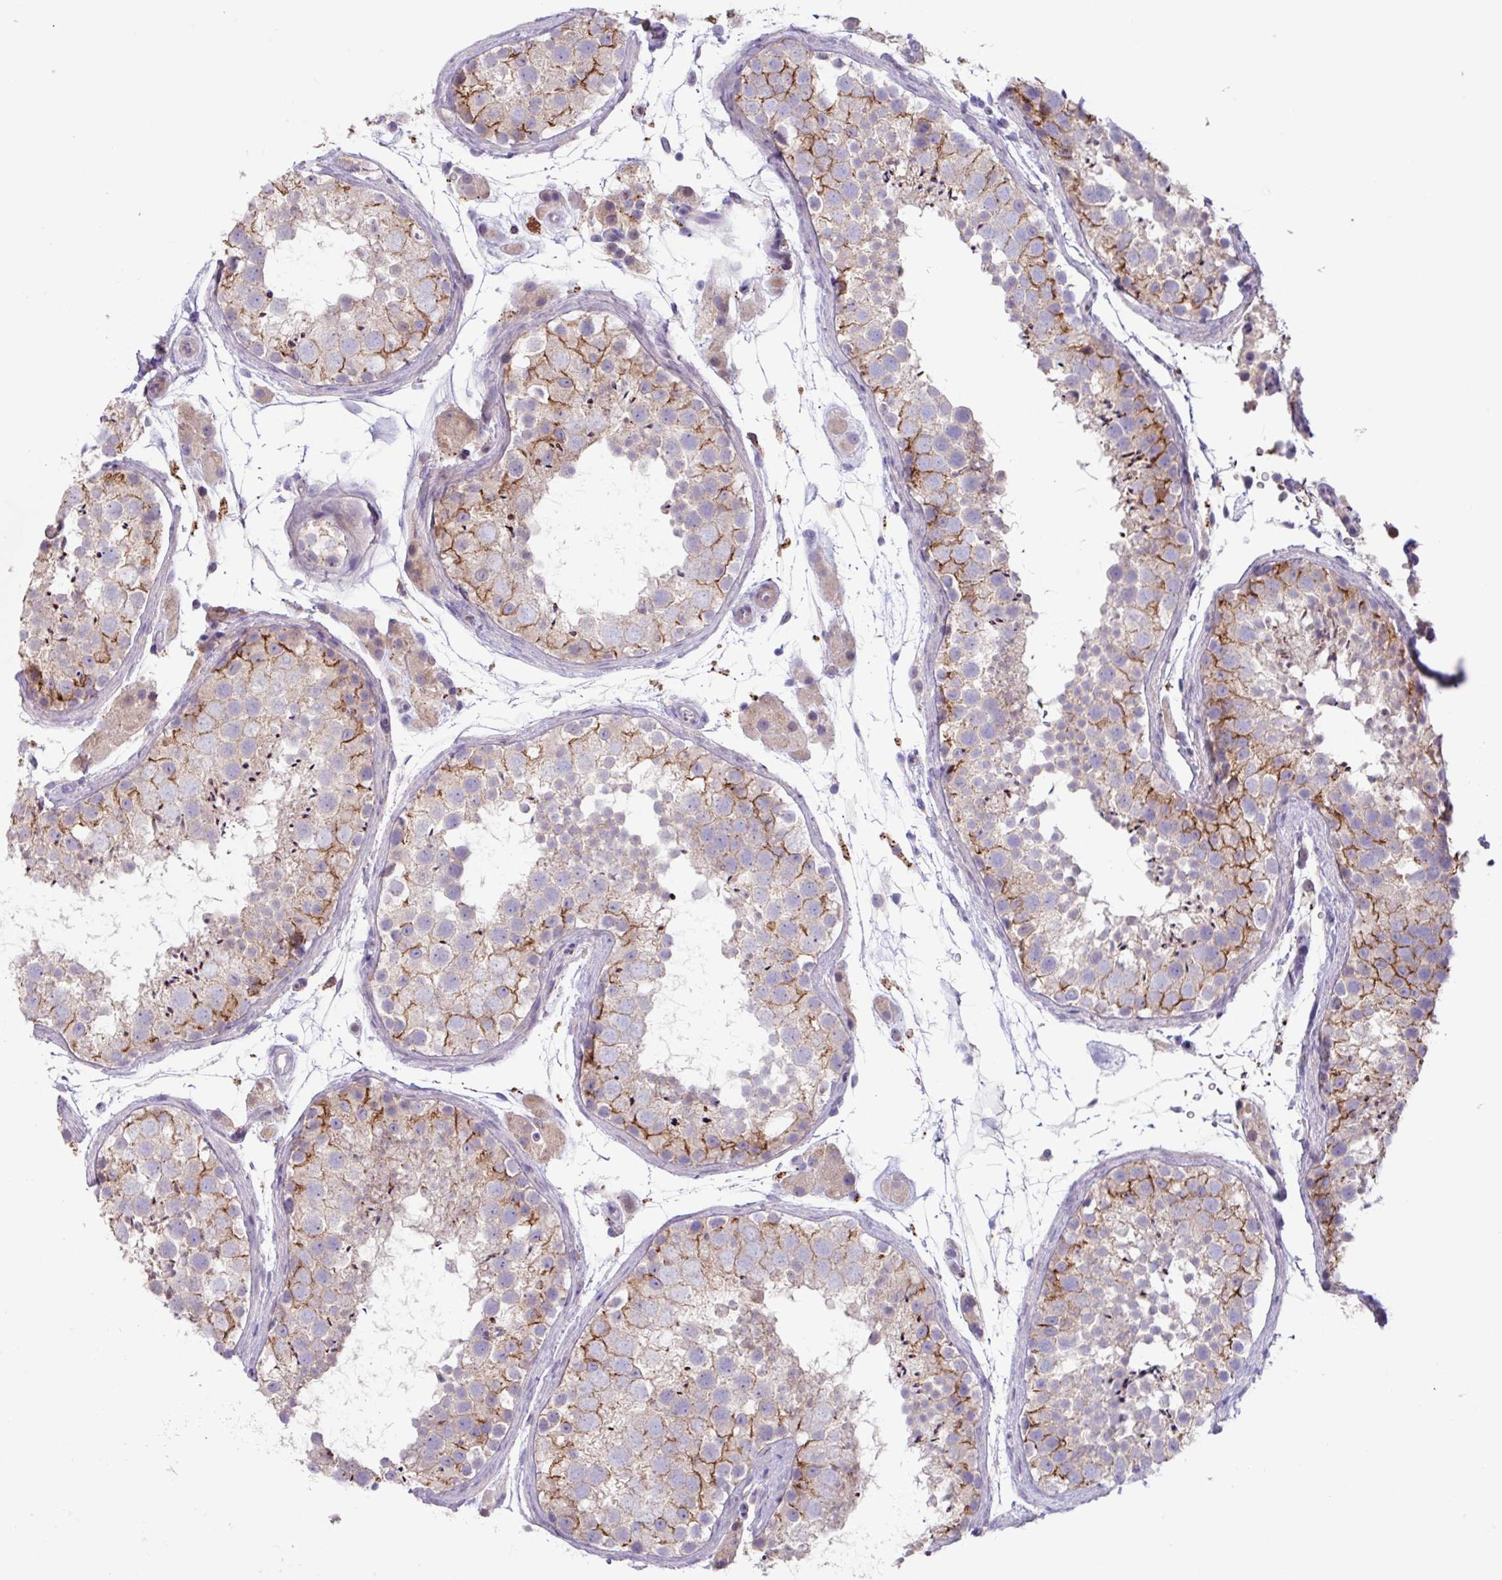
{"staining": {"intensity": "moderate", "quantity": "25%-75%", "location": "cytoplasmic/membranous"}, "tissue": "testis", "cell_type": "Cells in seminiferous ducts", "image_type": "normal", "snomed": [{"axis": "morphology", "description": "Normal tissue, NOS"}, {"axis": "topography", "description": "Testis"}], "caption": "The image demonstrates staining of normal testis, revealing moderate cytoplasmic/membranous protein positivity (brown color) within cells in seminiferous ducts. Nuclei are stained in blue.", "gene": "IQCJ", "patient": {"sex": "male", "age": 41}}